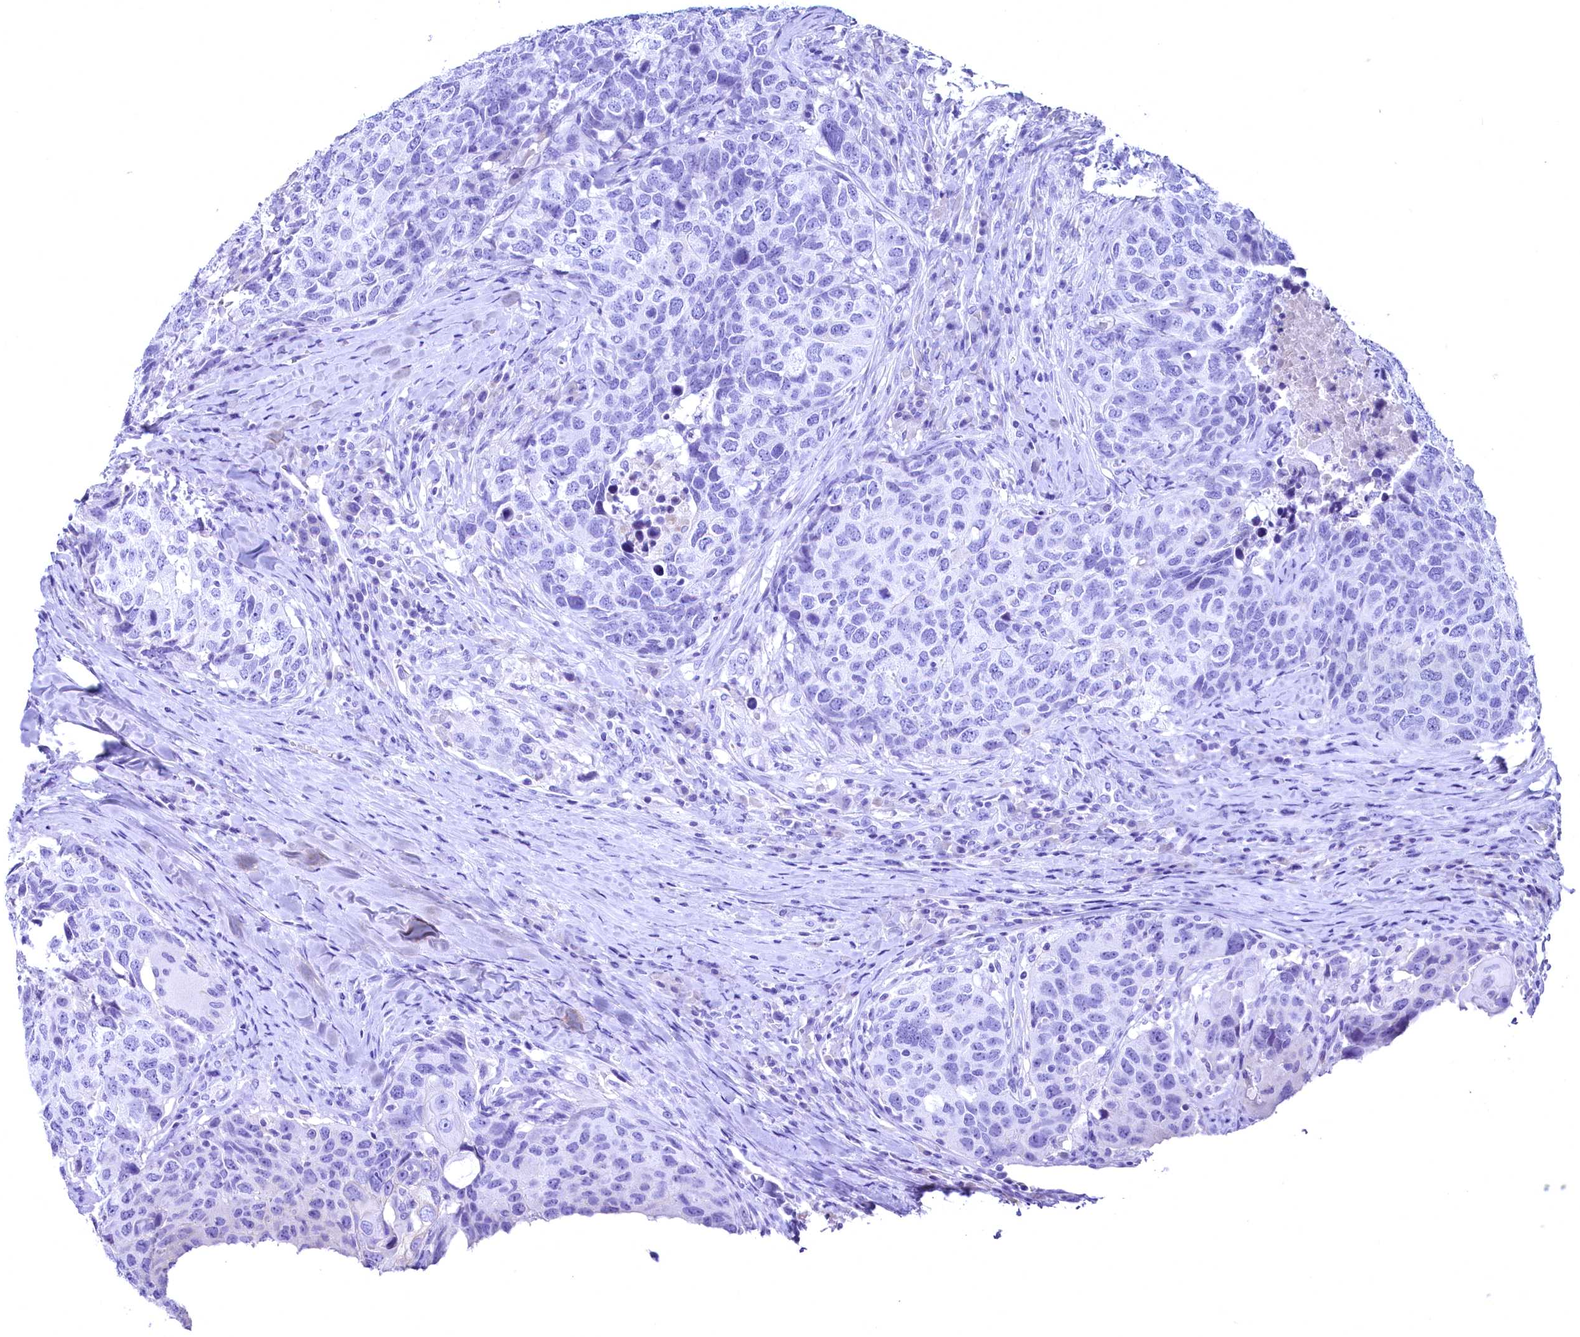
{"staining": {"intensity": "negative", "quantity": "none", "location": "none"}, "tissue": "head and neck cancer", "cell_type": "Tumor cells", "image_type": "cancer", "snomed": [{"axis": "morphology", "description": "Squamous cell carcinoma, NOS"}, {"axis": "topography", "description": "Head-Neck"}], "caption": "DAB immunohistochemical staining of head and neck cancer exhibits no significant expression in tumor cells. The staining is performed using DAB (3,3'-diaminobenzidine) brown chromogen with nuclei counter-stained in using hematoxylin.", "gene": "SKIDA1", "patient": {"sex": "male", "age": 66}}